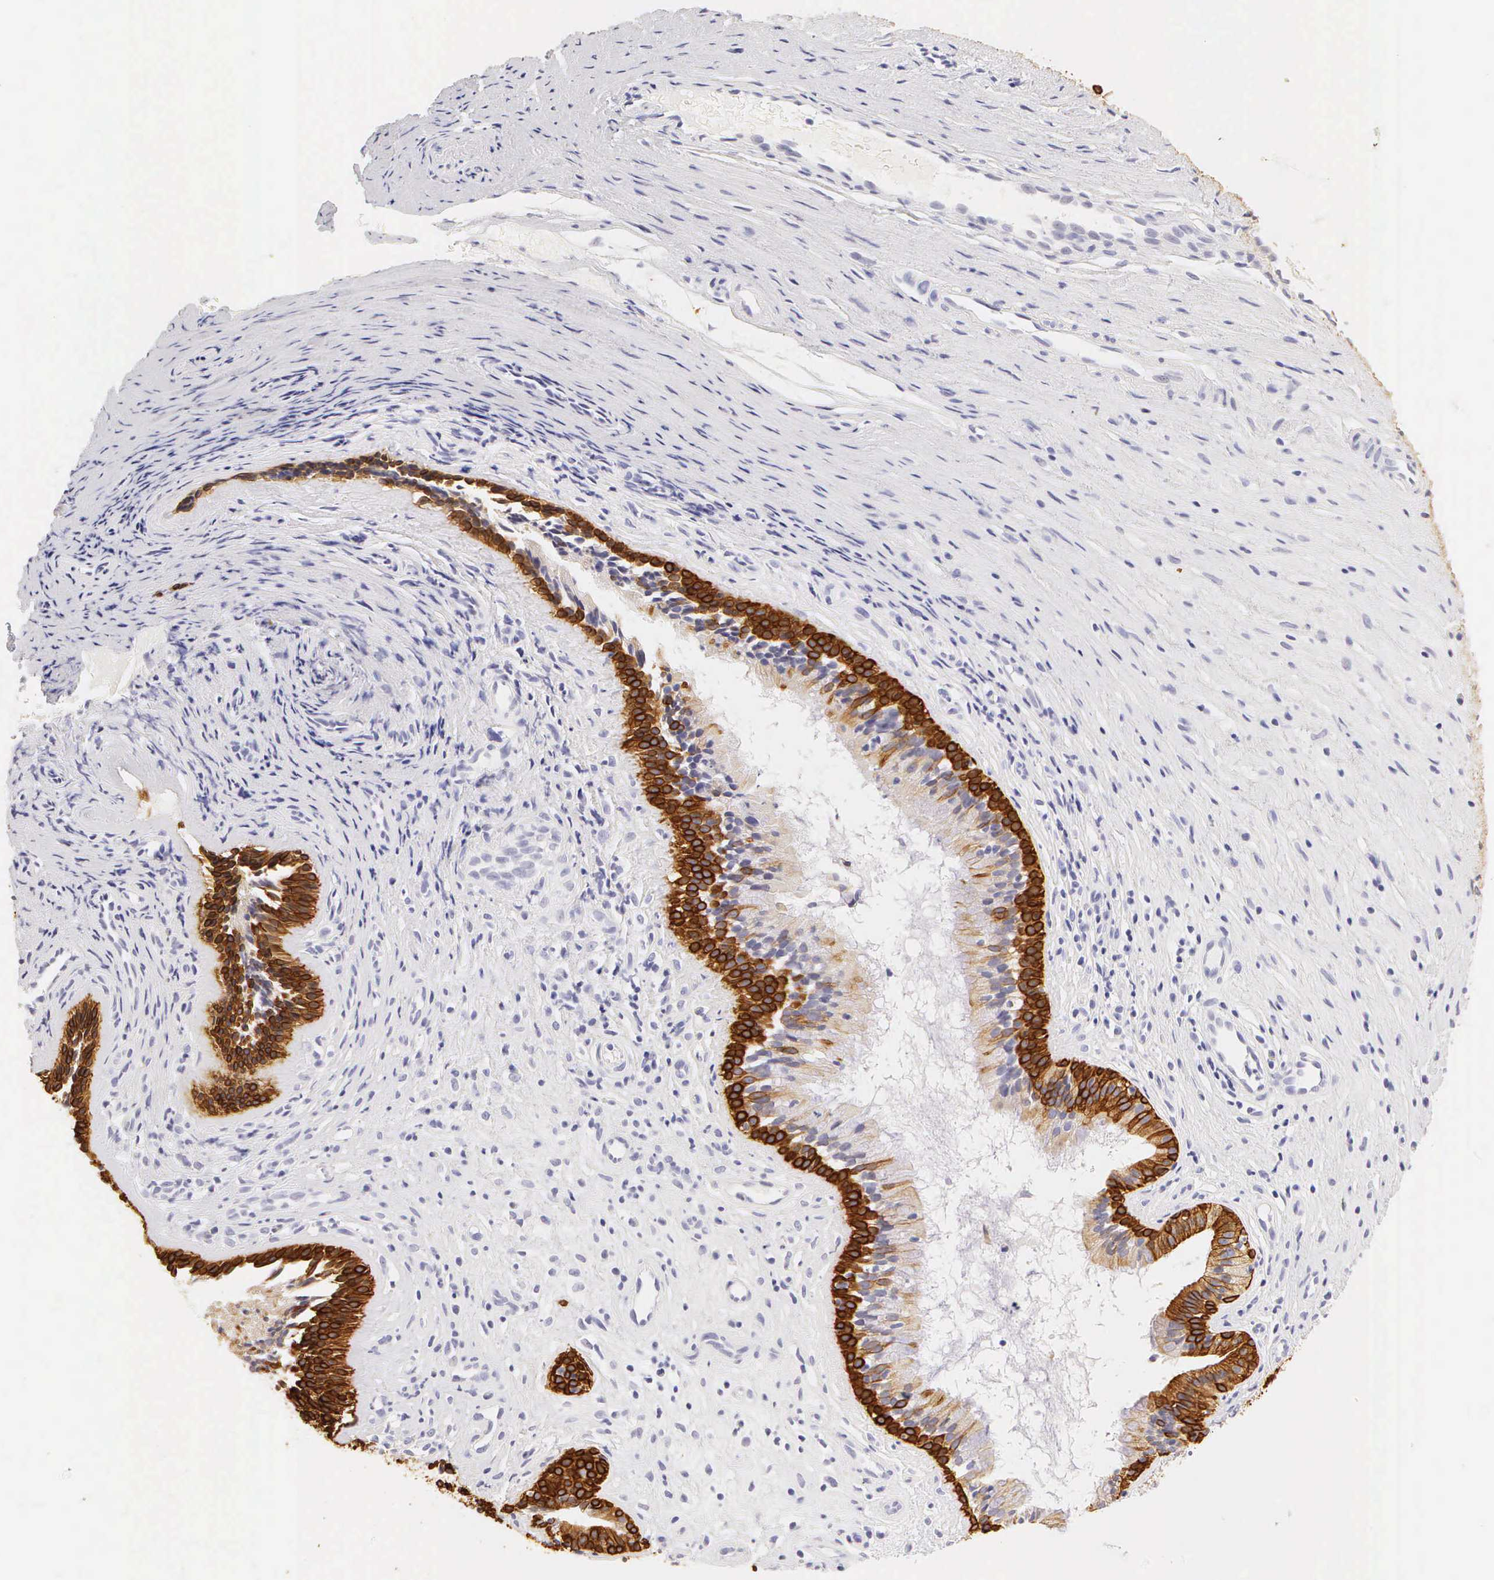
{"staining": {"intensity": "strong", "quantity": "25%-75%", "location": "cytoplasmic/membranous"}, "tissue": "nasopharynx", "cell_type": "Respiratory epithelial cells", "image_type": "normal", "snomed": [{"axis": "morphology", "description": "Normal tissue, NOS"}, {"axis": "topography", "description": "Nasopharynx"}], "caption": "About 25%-75% of respiratory epithelial cells in unremarkable nasopharynx demonstrate strong cytoplasmic/membranous protein expression as visualized by brown immunohistochemical staining.", "gene": "KRT17", "patient": {"sex": "female", "age": 78}}